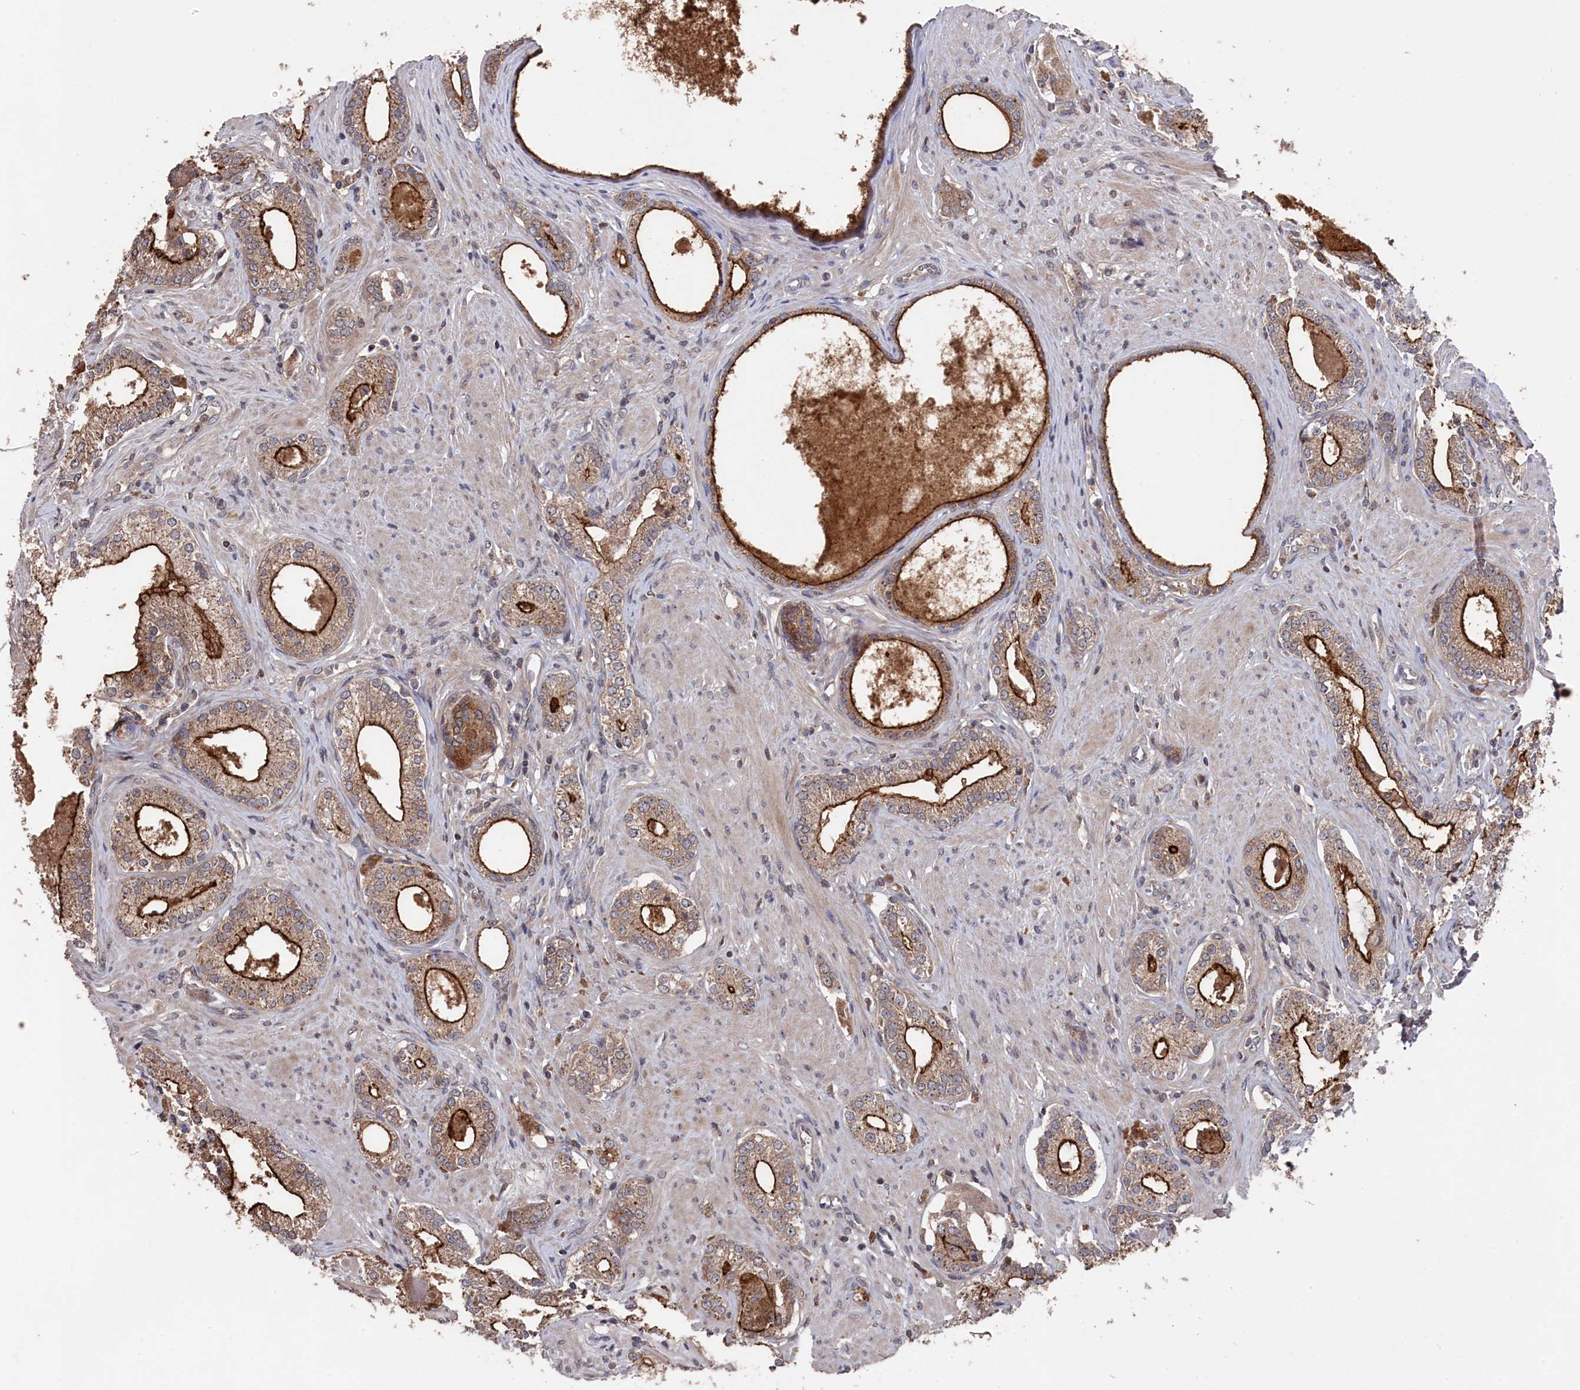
{"staining": {"intensity": "strong", "quantity": ">75%", "location": "cytoplasmic/membranous"}, "tissue": "prostate cancer", "cell_type": "Tumor cells", "image_type": "cancer", "snomed": [{"axis": "morphology", "description": "Adenocarcinoma, High grade"}, {"axis": "topography", "description": "Prostate"}], "caption": "This photomicrograph displays immunohistochemistry staining of human adenocarcinoma (high-grade) (prostate), with high strong cytoplasmic/membranous expression in about >75% of tumor cells.", "gene": "TMC5", "patient": {"sex": "male", "age": 63}}